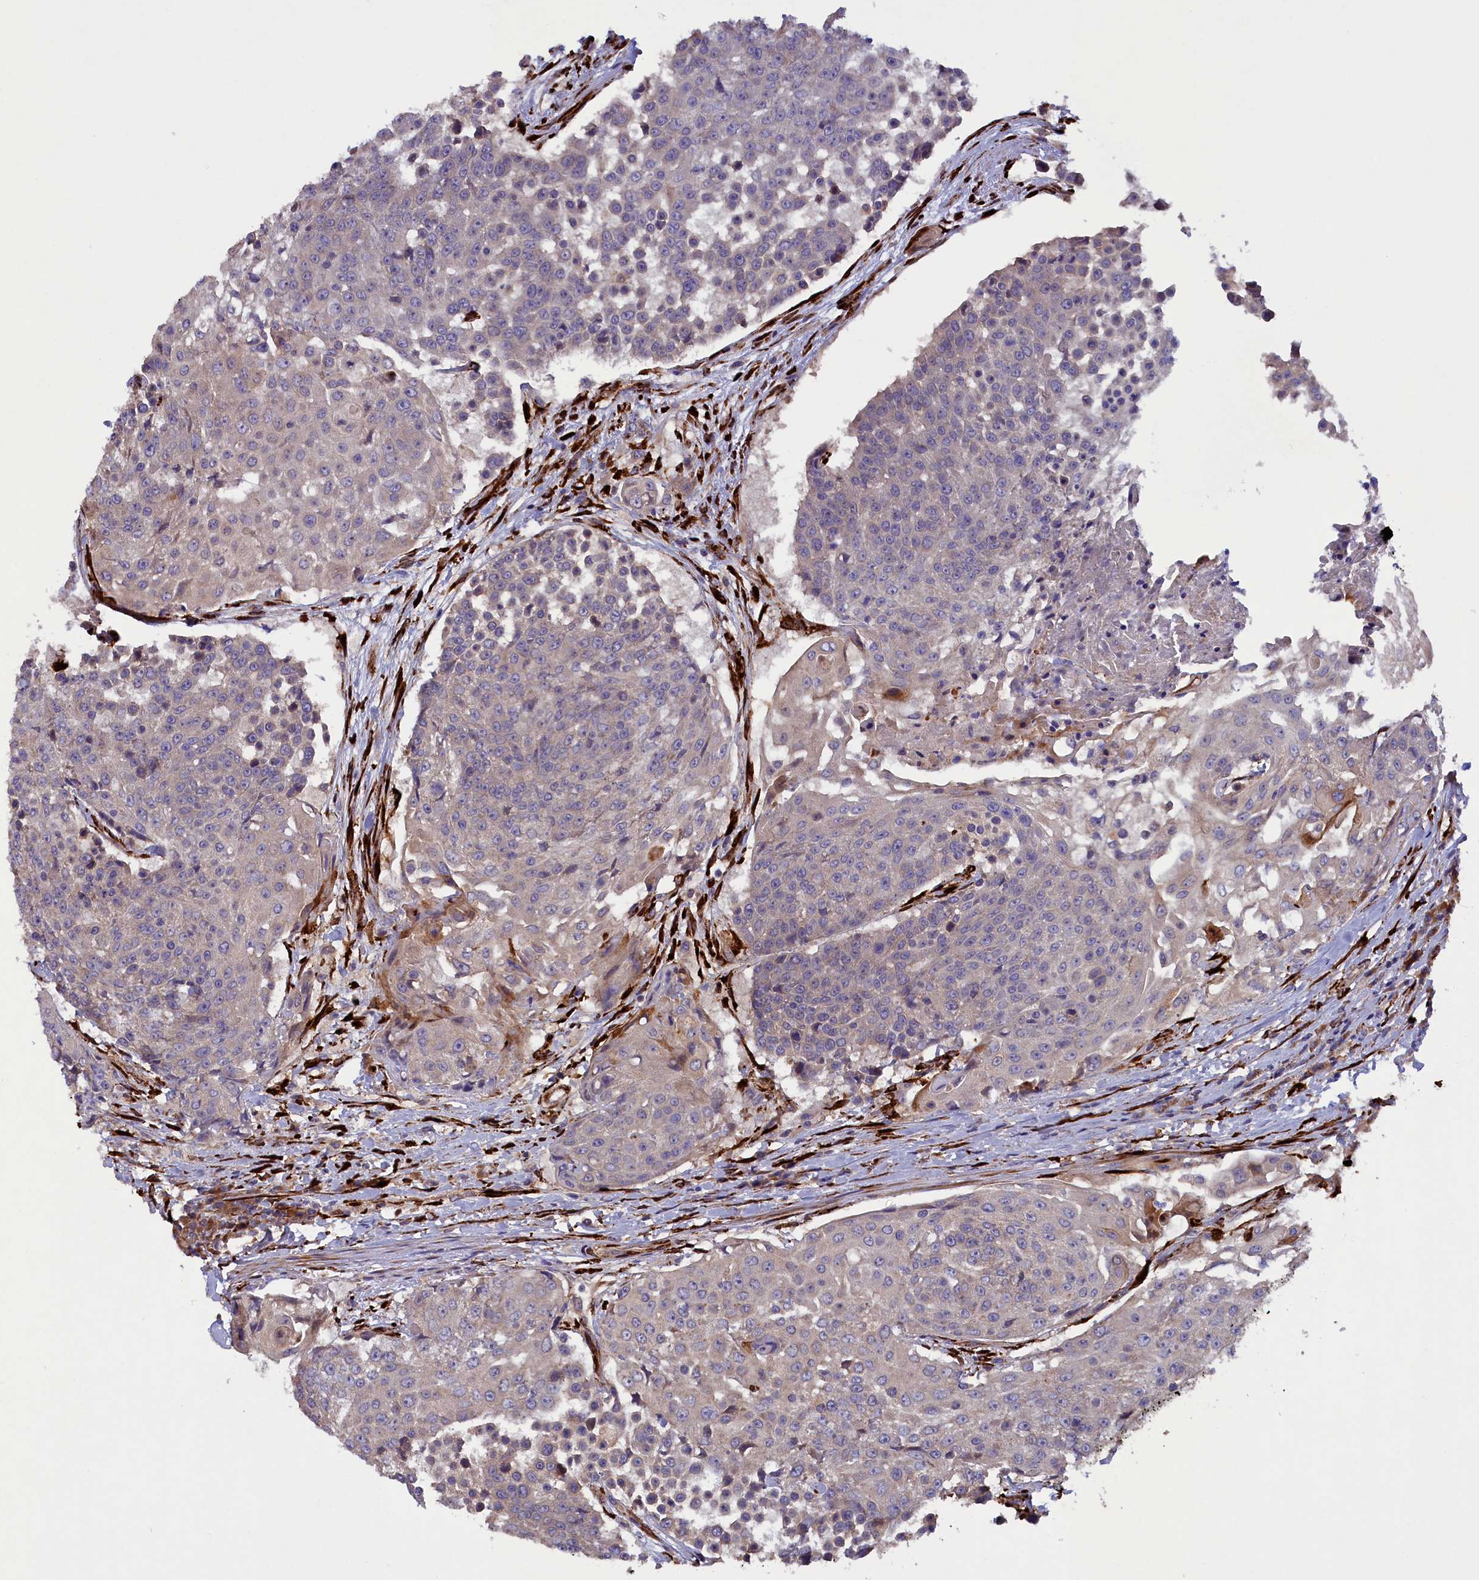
{"staining": {"intensity": "negative", "quantity": "none", "location": "none"}, "tissue": "urothelial cancer", "cell_type": "Tumor cells", "image_type": "cancer", "snomed": [{"axis": "morphology", "description": "Urothelial carcinoma, High grade"}, {"axis": "topography", "description": "Urinary bladder"}], "caption": "Tumor cells are negative for brown protein staining in urothelial cancer.", "gene": "ARRDC4", "patient": {"sex": "female", "age": 63}}